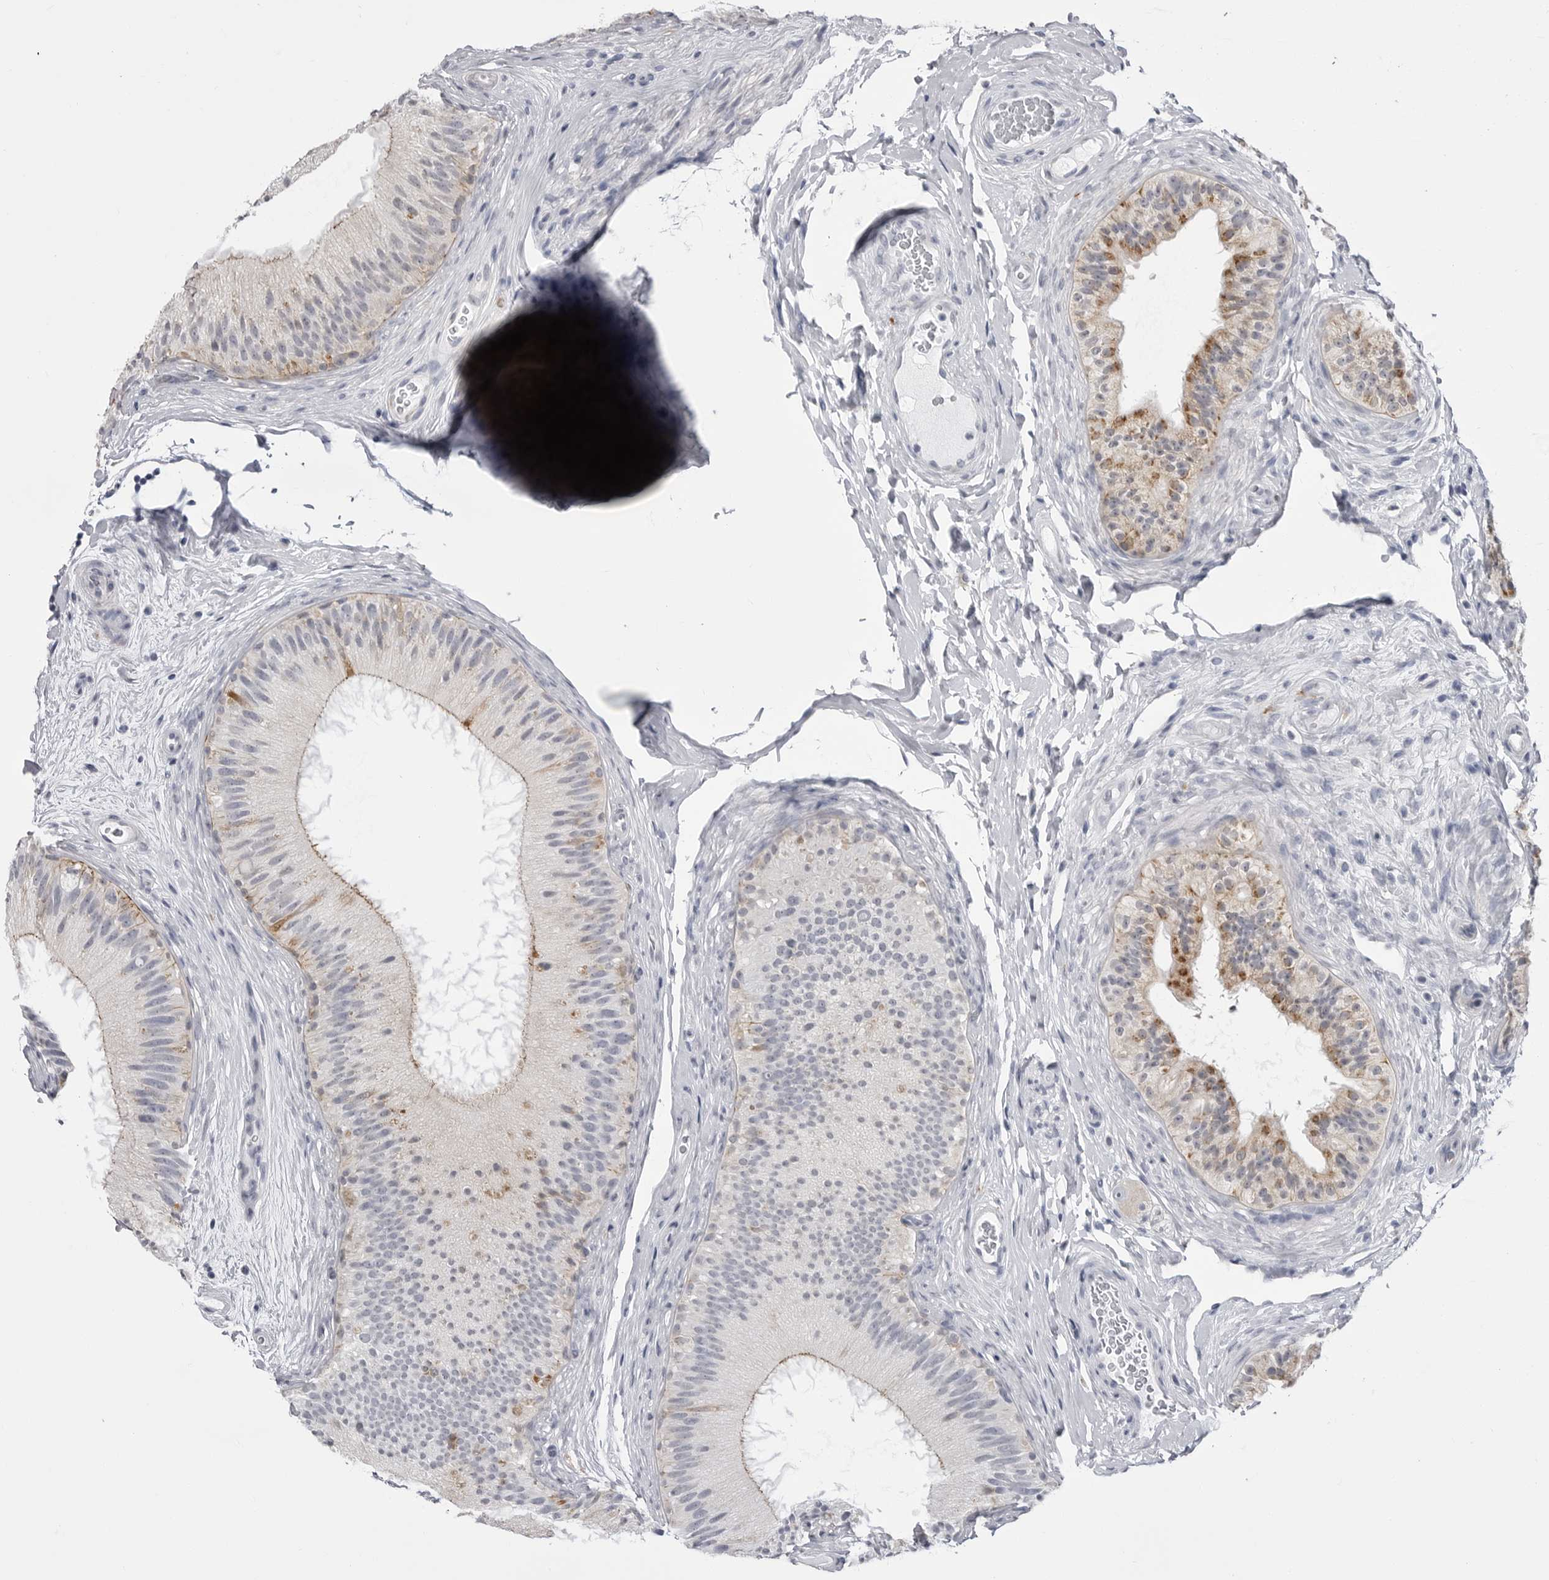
{"staining": {"intensity": "moderate", "quantity": "25%-75%", "location": "cytoplasmic/membranous"}, "tissue": "epididymis", "cell_type": "Glandular cells", "image_type": "normal", "snomed": [{"axis": "morphology", "description": "Normal tissue, NOS"}, {"axis": "topography", "description": "Epididymis"}], "caption": "An immunohistochemistry (IHC) photomicrograph of unremarkable tissue is shown. Protein staining in brown shows moderate cytoplasmic/membranous positivity in epididymis within glandular cells. The staining is performed using DAB (3,3'-diaminobenzidine) brown chromogen to label protein expression. The nuclei are counter-stained blue using hematoxylin.", "gene": "FH", "patient": {"sex": "male", "age": 45}}